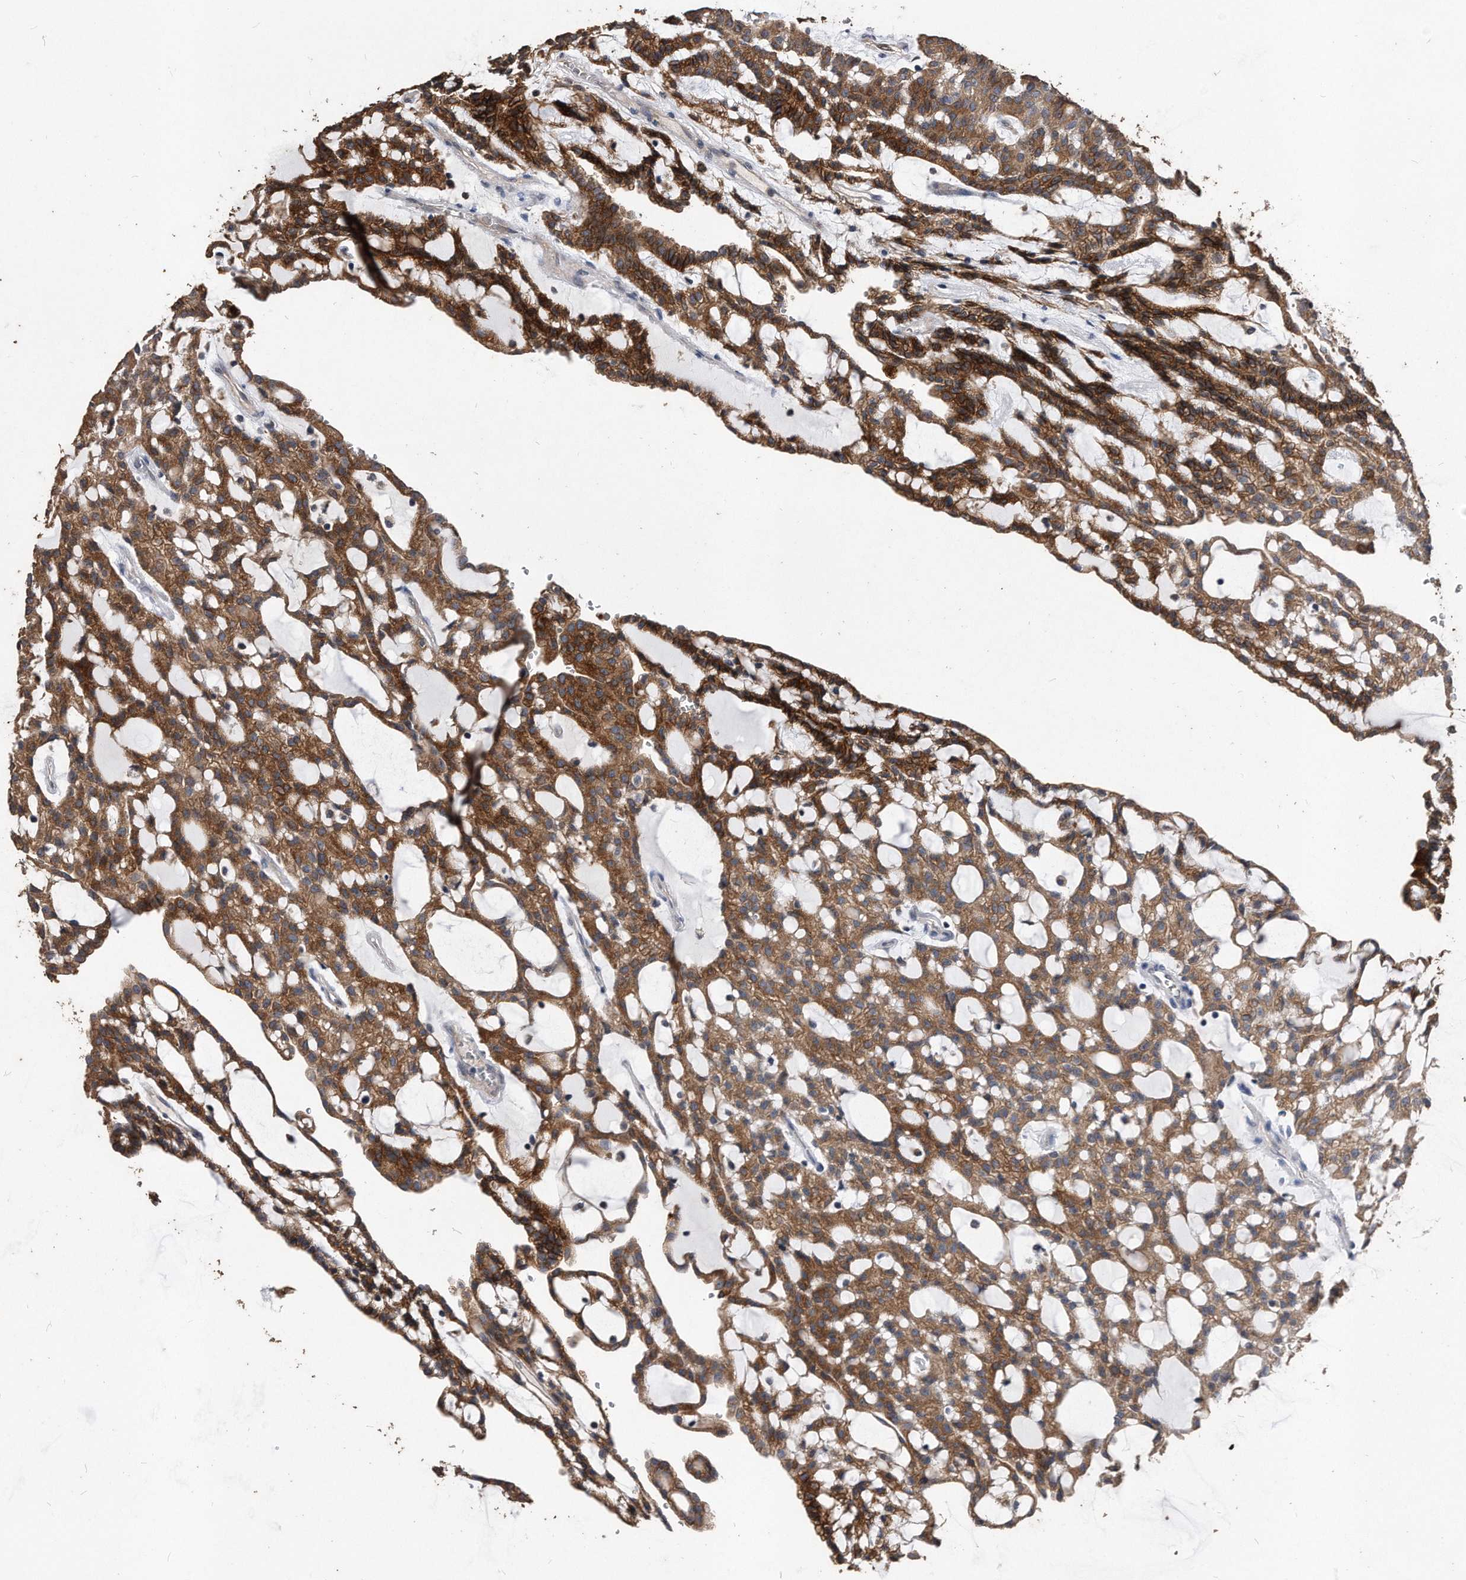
{"staining": {"intensity": "strong", "quantity": ">75%", "location": "cytoplasmic/membranous"}, "tissue": "renal cancer", "cell_type": "Tumor cells", "image_type": "cancer", "snomed": [{"axis": "morphology", "description": "Adenocarcinoma, NOS"}, {"axis": "topography", "description": "Kidney"}], "caption": "Human renal cancer stained with a brown dye displays strong cytoplasmic/membranous positive expression in approximately >75% of tumor cells.", "gene": "IL20RA", "patient": {"sex": "male", "age": 63}}